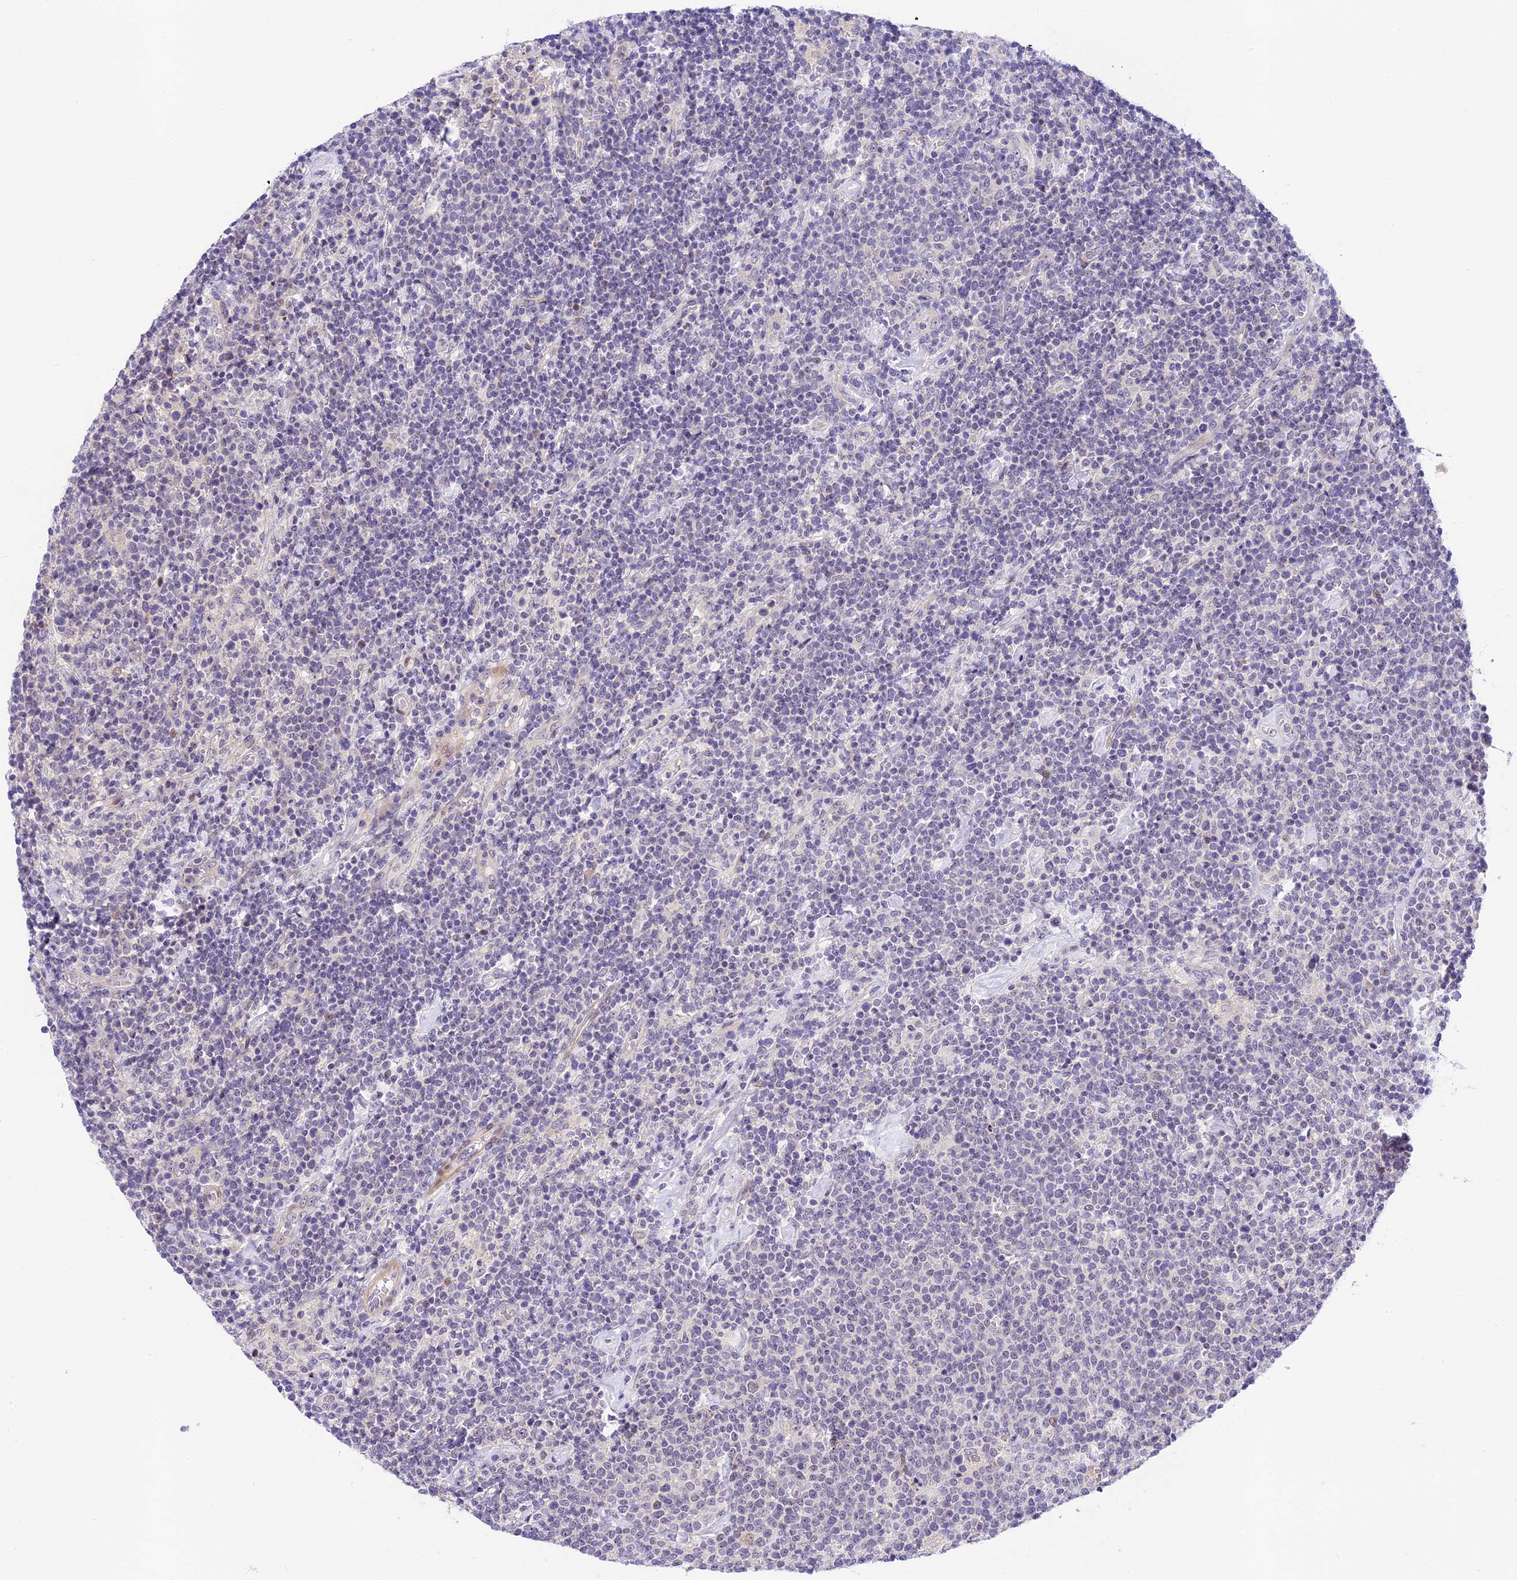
{"staining": {"intensity": "negative", "quantity": "none", "location": "none"}, "tissue": "lymphoma", "cell_type": "Tumor cells", "image_type": "cancer", "snomed": [{"axis": "morphology", "description": "Malignant lymphoma, non-Hodgkin's type, High grade"}, {"axis": "topography", "description": "Lymph node"}], "caption": "High power microscopy histopathology image of an IHC photomicrograph of malignant lymphoma, non-Hodgkin's type (high-grade), revealing no significant expression in tumor cells. (Stains: DAB IHC with hematoxylin counter stain, Microscopy: brightfield microscopy at high magnification).", "gene": "MIDN", "patient": {"sex": "male", "age": 61}}